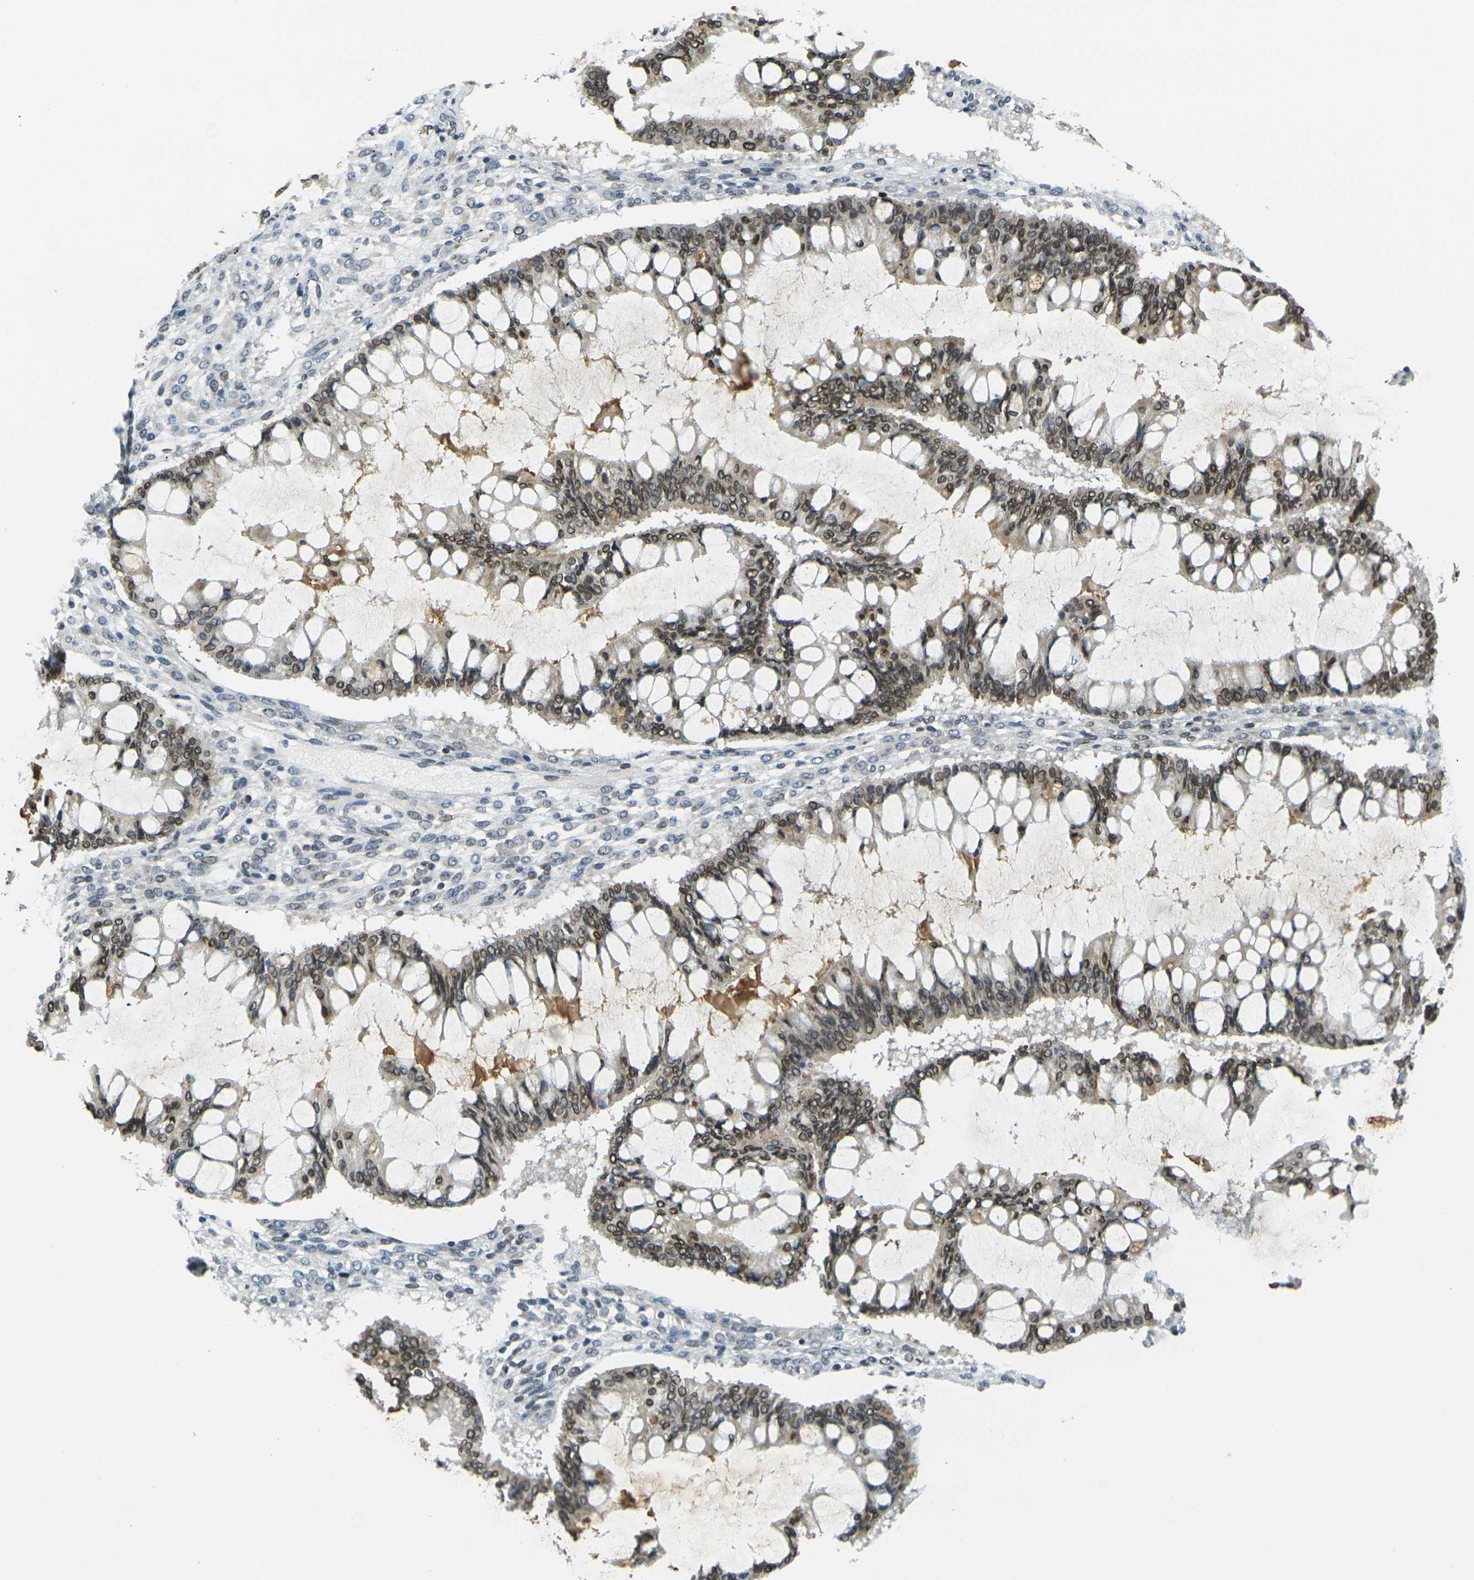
{"staining": {"intensity": "strong", "quantity": ">75%", "location": "cytoplasmic/membranous,nuclear"}, "tissue": "ovarian cancer", "cell_type": "Tumor cells", "image_type": "cancer", "snomed": [{"axis": "morphology", "description": "Cystadenocarcinoma, mucinous, NOS"}, {"axis": "topography", "description": "Ovary"}], "caption": "About >75% of tumor cells in ovarian cancer display strong cytoplasmic/membranous and nuclear protein positivity as visualized by brown immunohistochemical staining.", "gene": "BRDT", "patient": {"sex": "female", "age": 73}}